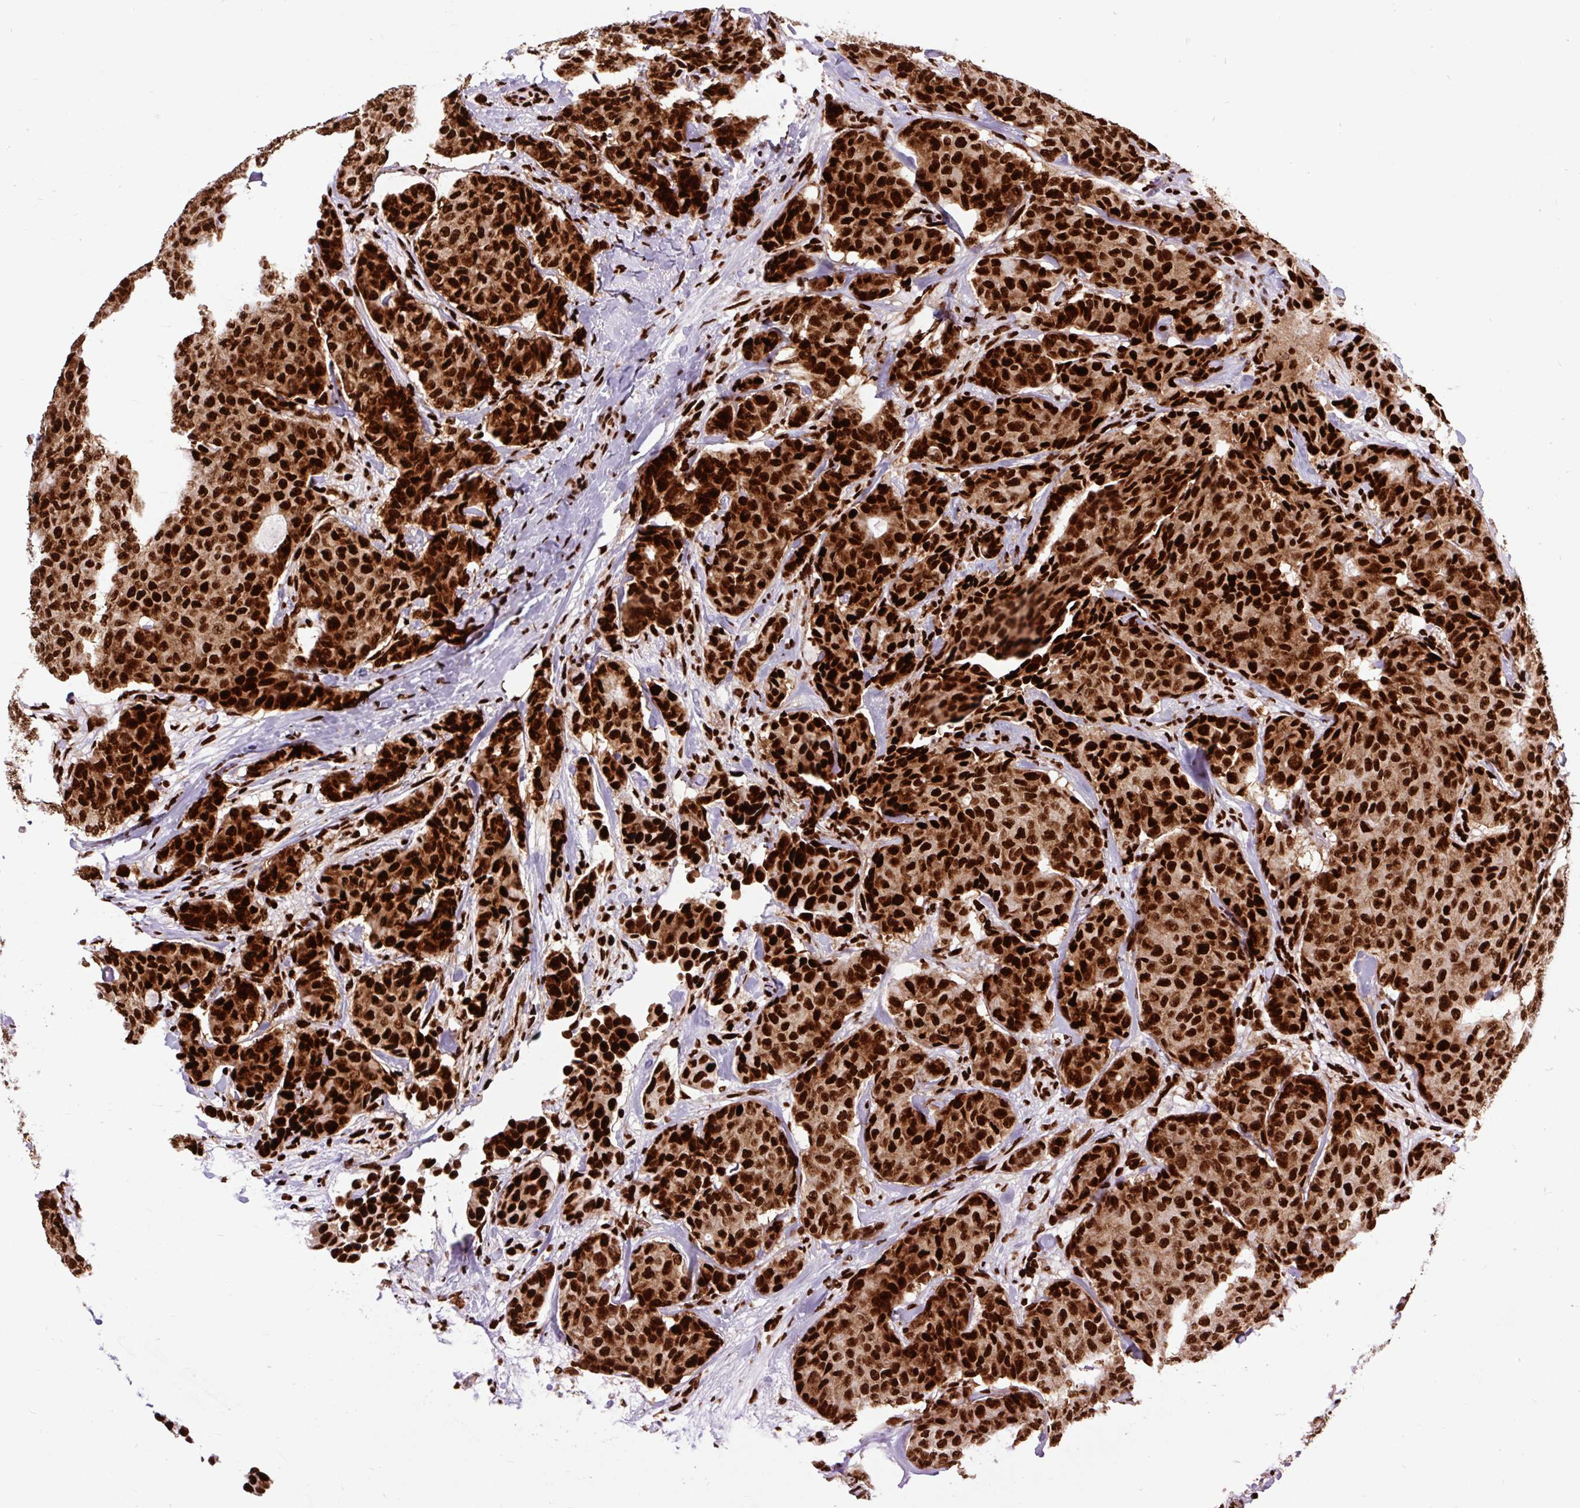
{"staining": {"intensity": "strong", "quantity": ">75%", "location": "nuclear"}, "tissue": "breast cancer", "cell_type": "Tumor cells", "image_type": "cancer", "snomed": [{"axis": "morphology", "description": "Duct carcinoma"}, {"axis": "topography", "description": "Breast"}], "caption": "Tumor cells reveal high levels of strong nuclear staining in approximately >75% of cells in breast cancer (intraductal carcinoma).", "gene": "FUS", "patient": {"sex": "female", "age": 75}}